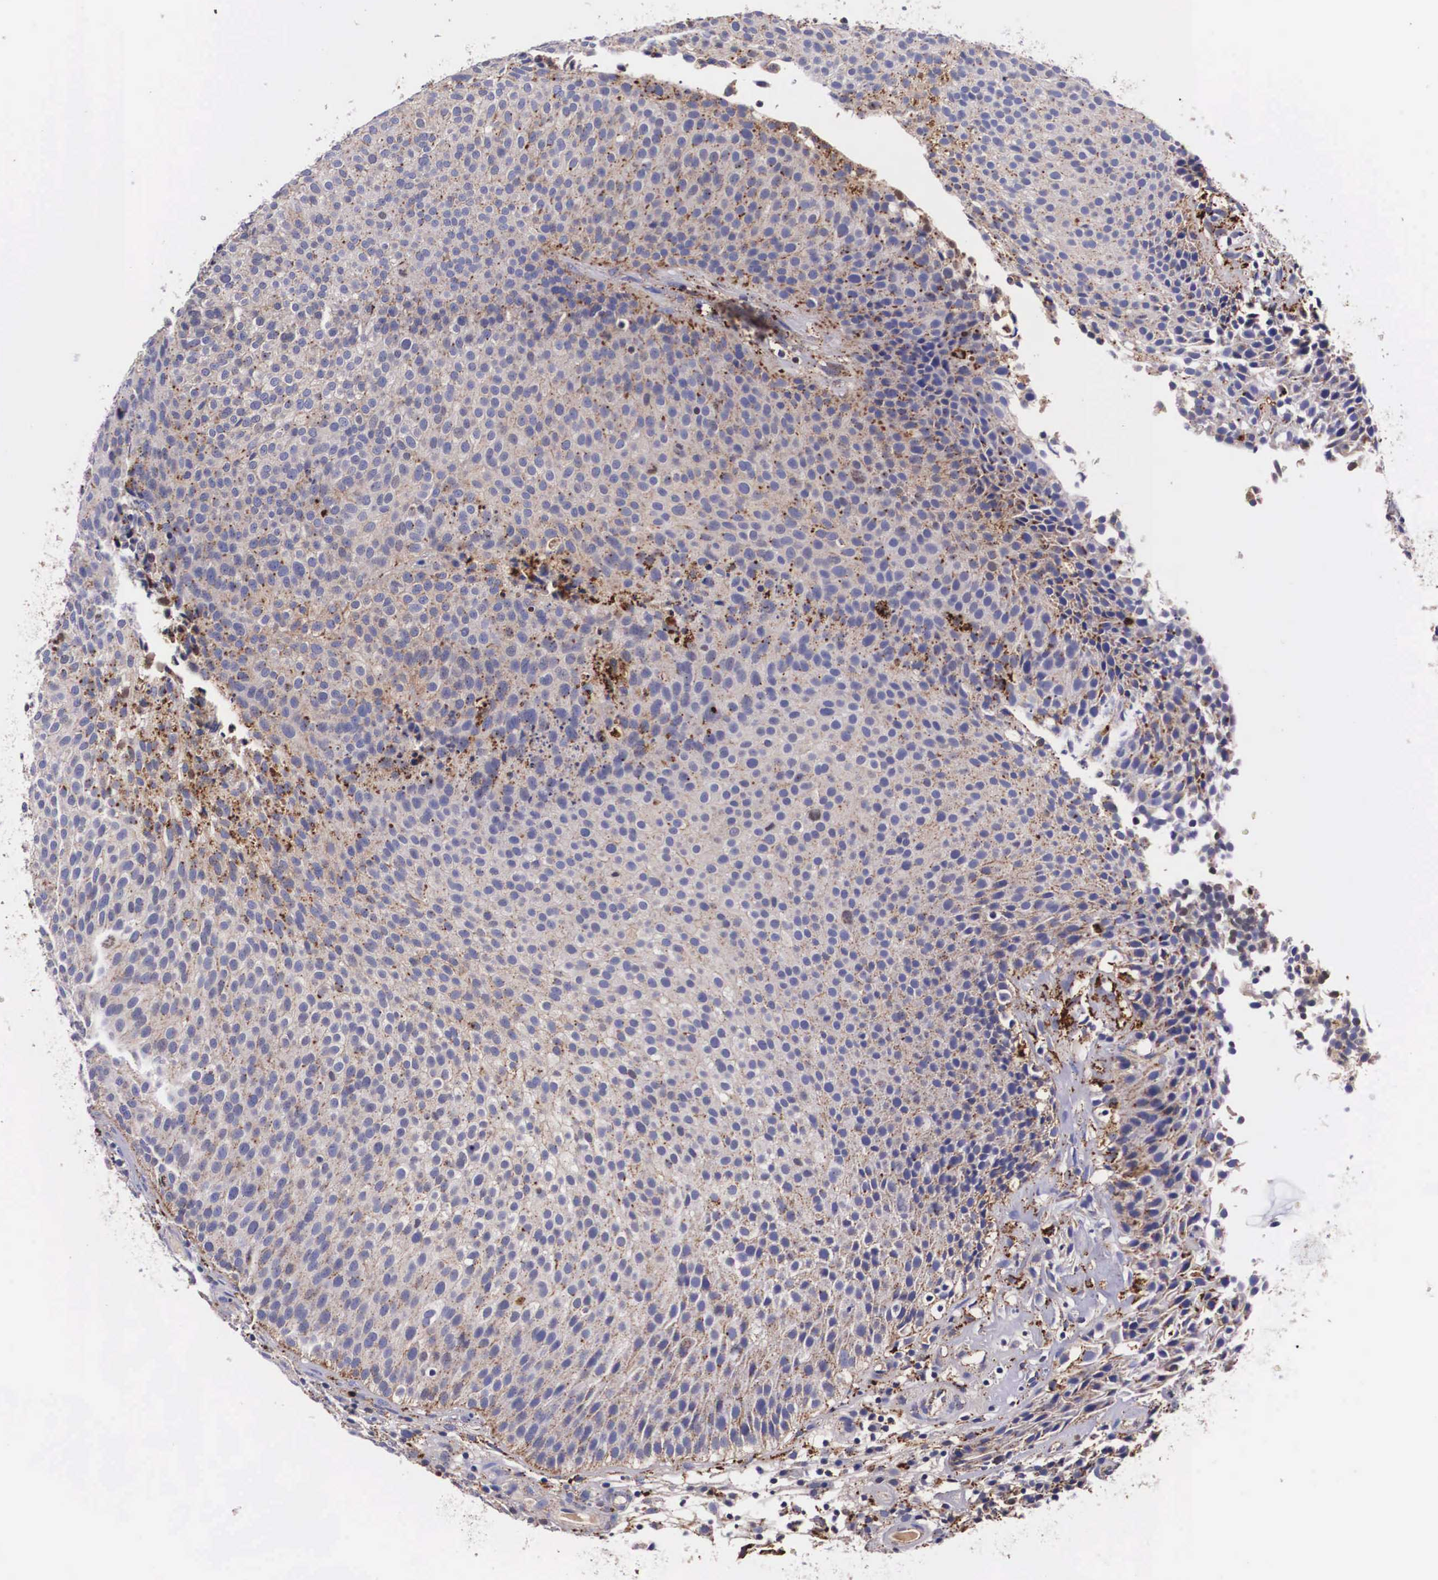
{"staining": {"intensity": "weak", "quantity": ">75%", "location": "cytoplasmic/membranous"}, "tissue": "urothelial cancer", "cell_type": "Tumor cells", "image_type": "cancer", "snomed": [{"axis": "morphology", "description": "Urothelial carcinoma, Low grade"}, {"axis": "topography", "description": "Urinary bladder"}], "caption": "Immunohistochemistry of human urothelial cancer shows low levels of weak cytoplasmic/membranous expression in approximately >75% of tumor cells. The staining is performed using DAB brown chromogen to label protein expression. The nuclei are counter-stained blue using hematoxylin.", "gene": "NAGA", "patient": {"sex": "male", "age": 85}}